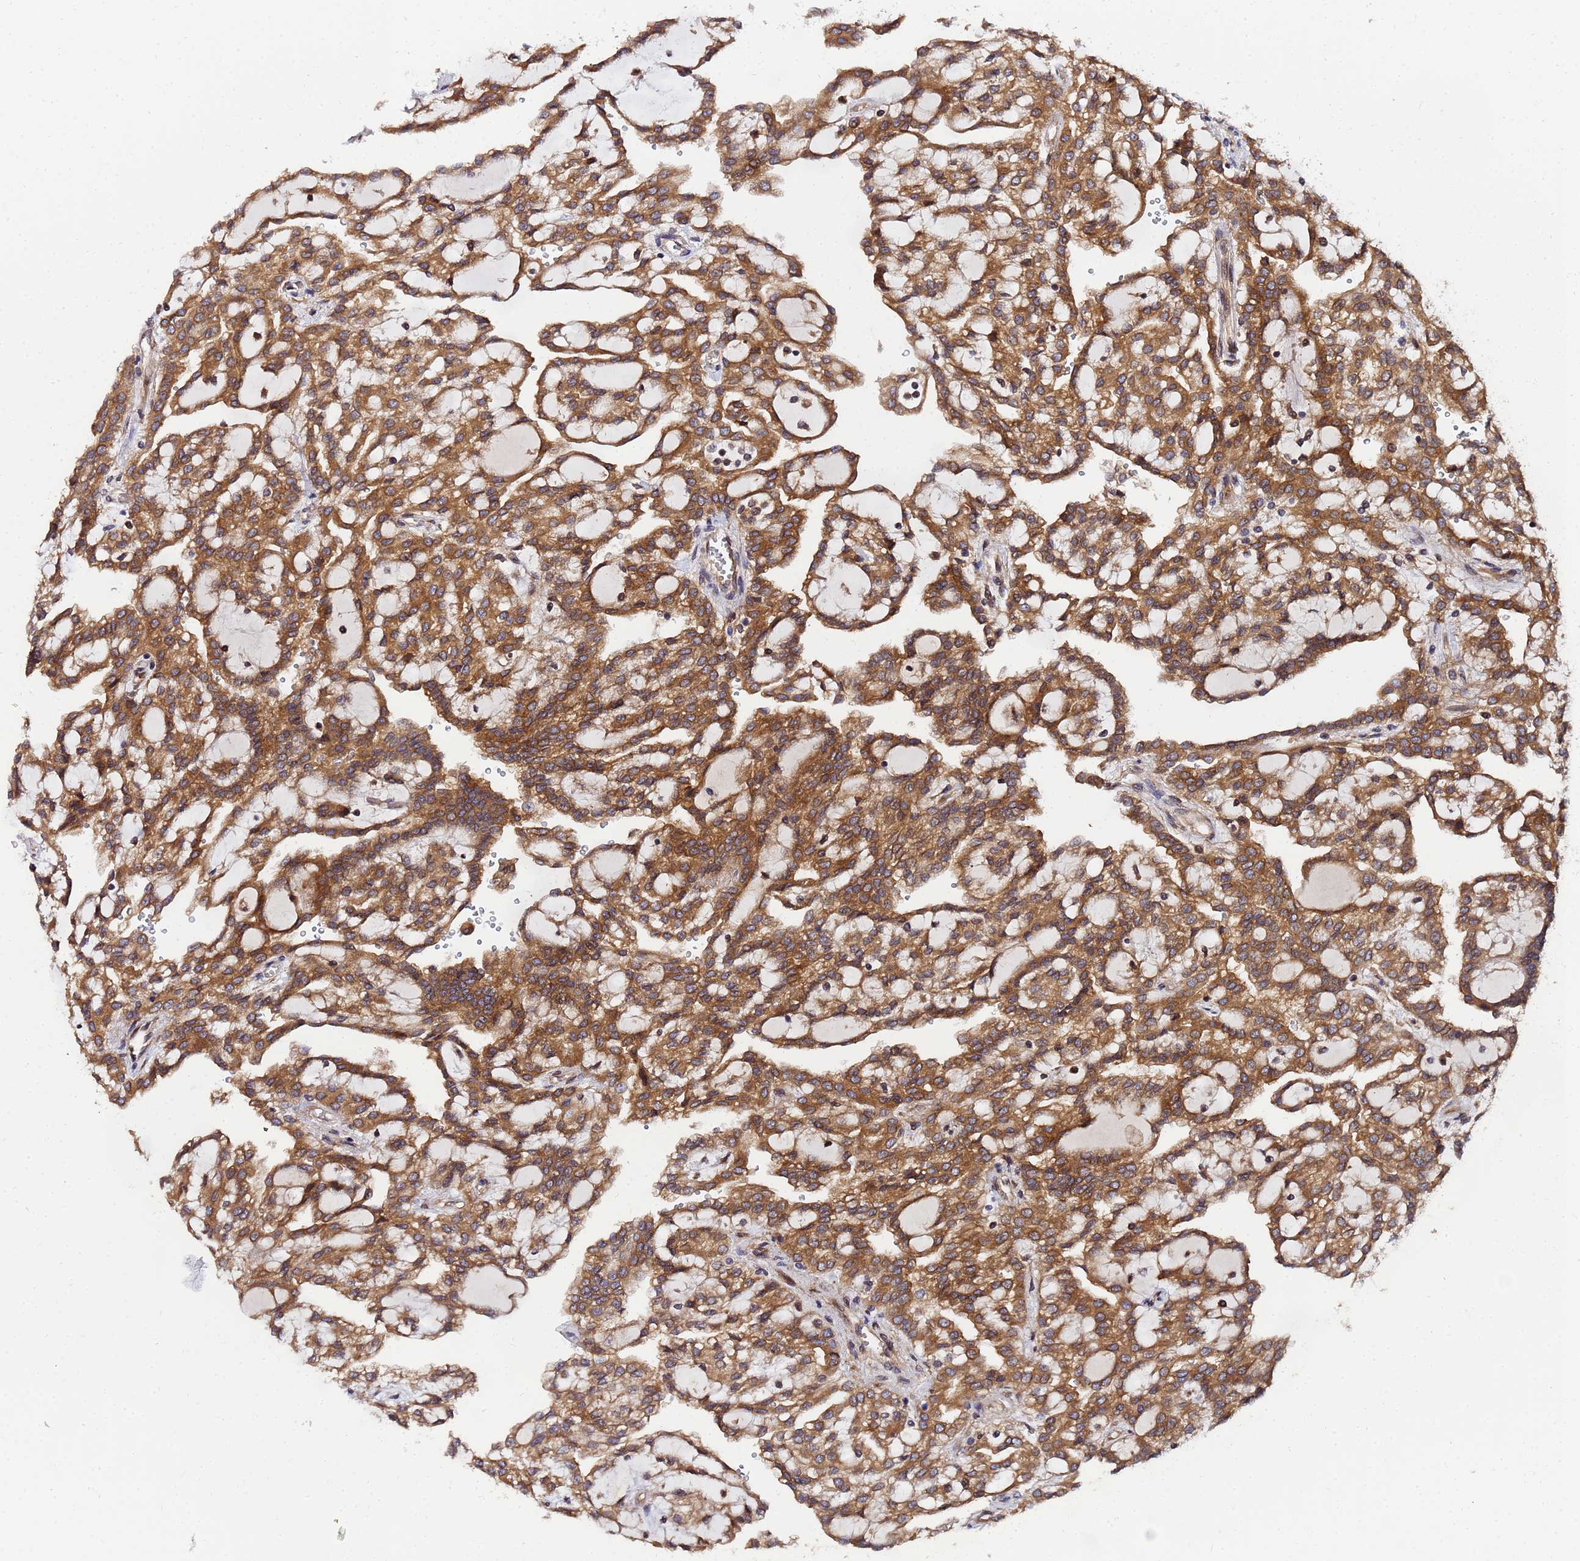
{"staining": {"intensity": "moderate", "quantity": ">75%", "location": "cytoplasmic/membranous"}, "tissue": "renal cancer", "cell_type": "Tumor cells", "image_type": "cancer", "snomed": [{"axis": "morphology", "description": "Adenocarcinoma, NOS"}, {"axis": "topography", "description": "Kidney"}], "caption": "Immunohistochemistry histopathology image of adenocarcinoma (renal) stained for a protein (brown), which reveals medium levels of moderate cytoplasmic/membranous staining in approximately >75% of tumor cells.", "gene": "UNC93B1", "patient": {"sex": "male", "age": 63}}